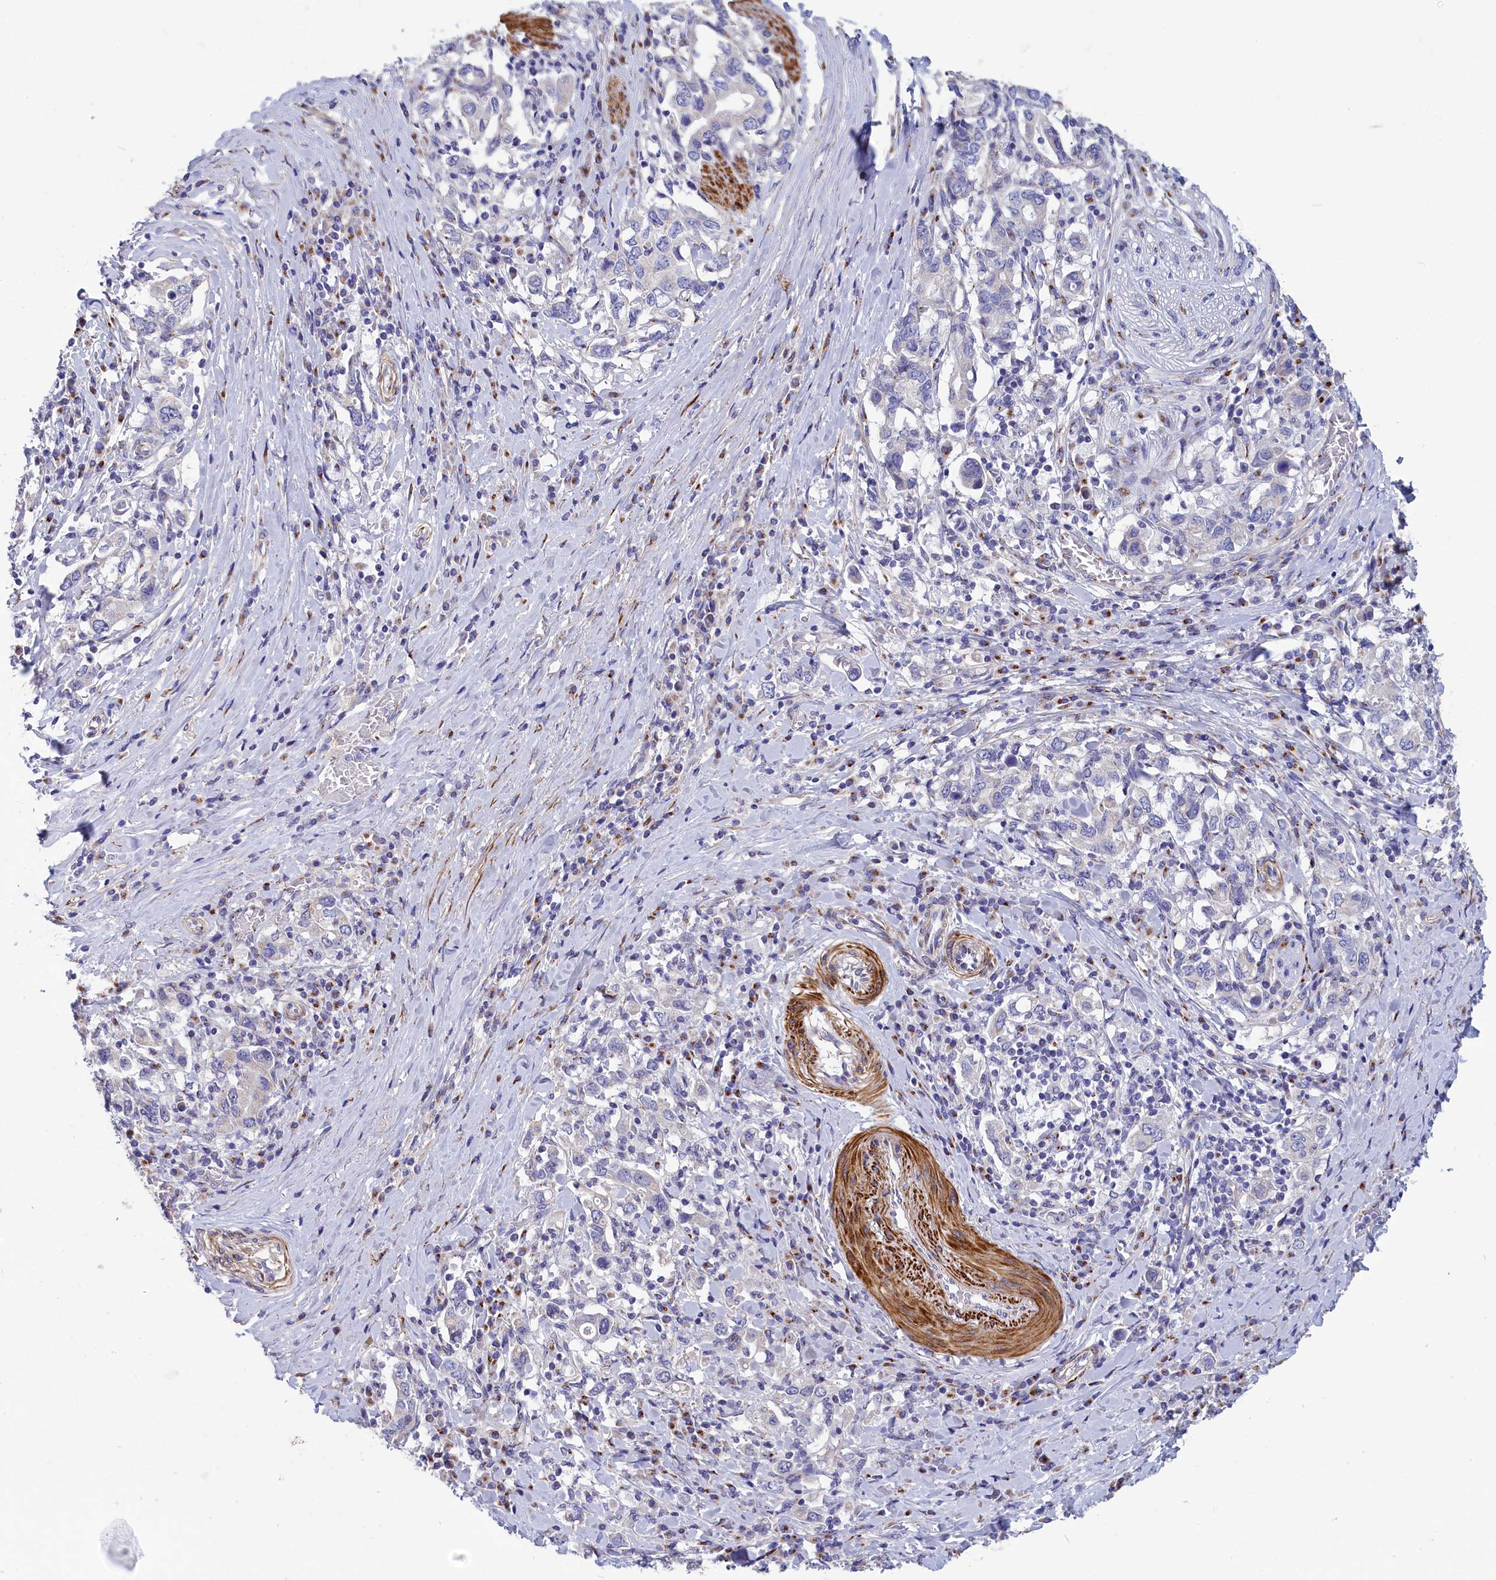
{"staining": {"intensity": "negative", "quantity": "none", "location": "none"}, "tissue": "stomach cancer", "cell_type": "Tumor cells", "image_type": "cancer", "snomed": [{"axis": "morphology", "description": "Adenocarcinoma, NOS"}, {"axis": "topography", "description": "Stomach, upper"}, {"axis": "topography", "description": "Stomach"}], "caption": "The histopathology image exhibits no significant staining in tumor cells of stomach cancer (adenocarcinoma).", "gene": "TUBGCP4", "patient": {"sex": "male", "age": 62}}